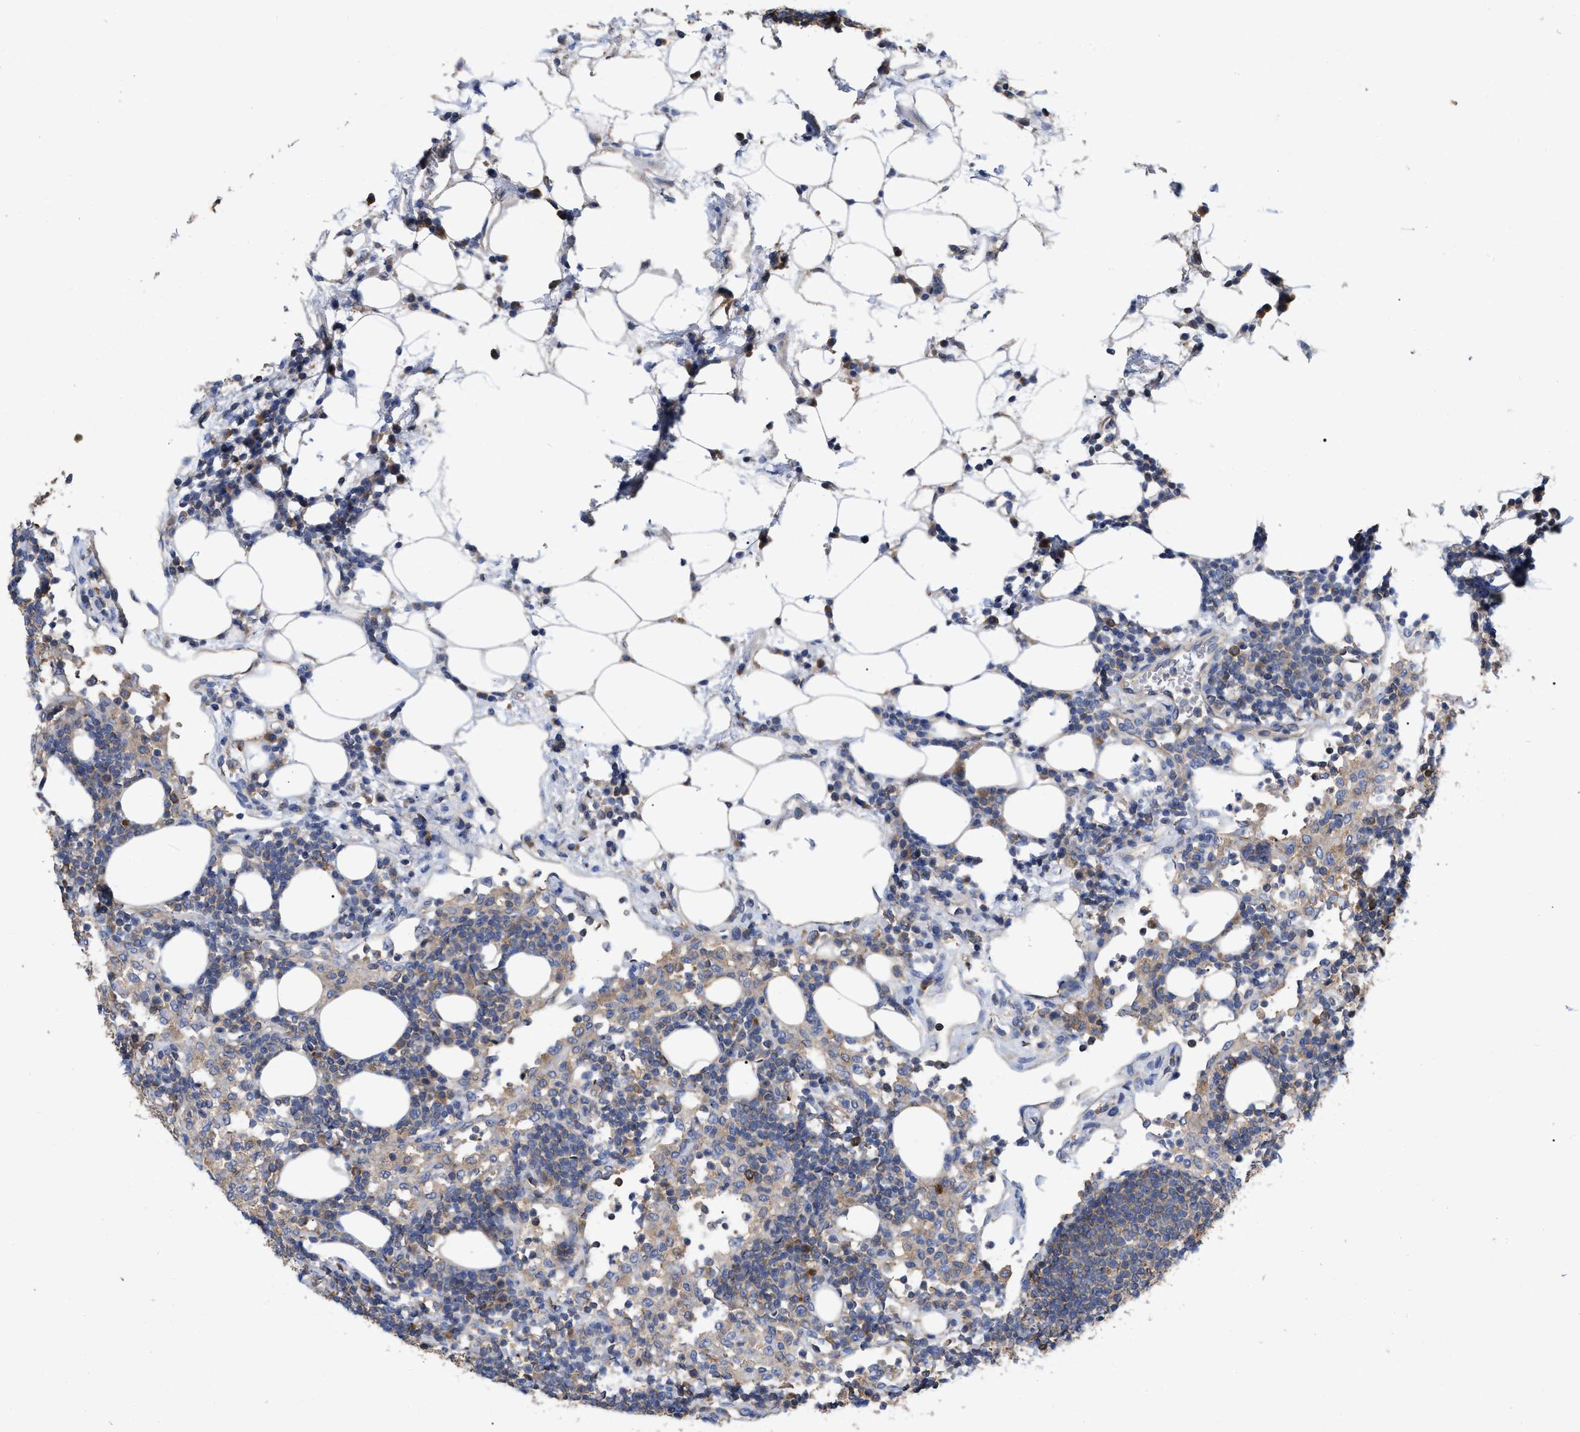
{"staining": {"intensity": "moderate", "quantity": "25%-75%", "location": "cytoplasmic/membranous"}, "tissue": "lymph node", "cell_type": "Germinal center cells", "image_type": "normal", "snomed": [{"axis": "morphology", "description": "Normal tissue, NOS"}, {"axis": "morphology", "description": "Carcinoid, malignant, NOS"}, {"axis": "topography", "description": "Lymph node"}], "caption": "This micrograph reveals immunohistochemistry staining of unremarkable lymph node, with medium moderate cytoplasmic/membranous positivity in approximately 25%-75% of germinal center cells.", "gene": "RAP1GDS1", "patient": {"sex": "male", "age": 47}}